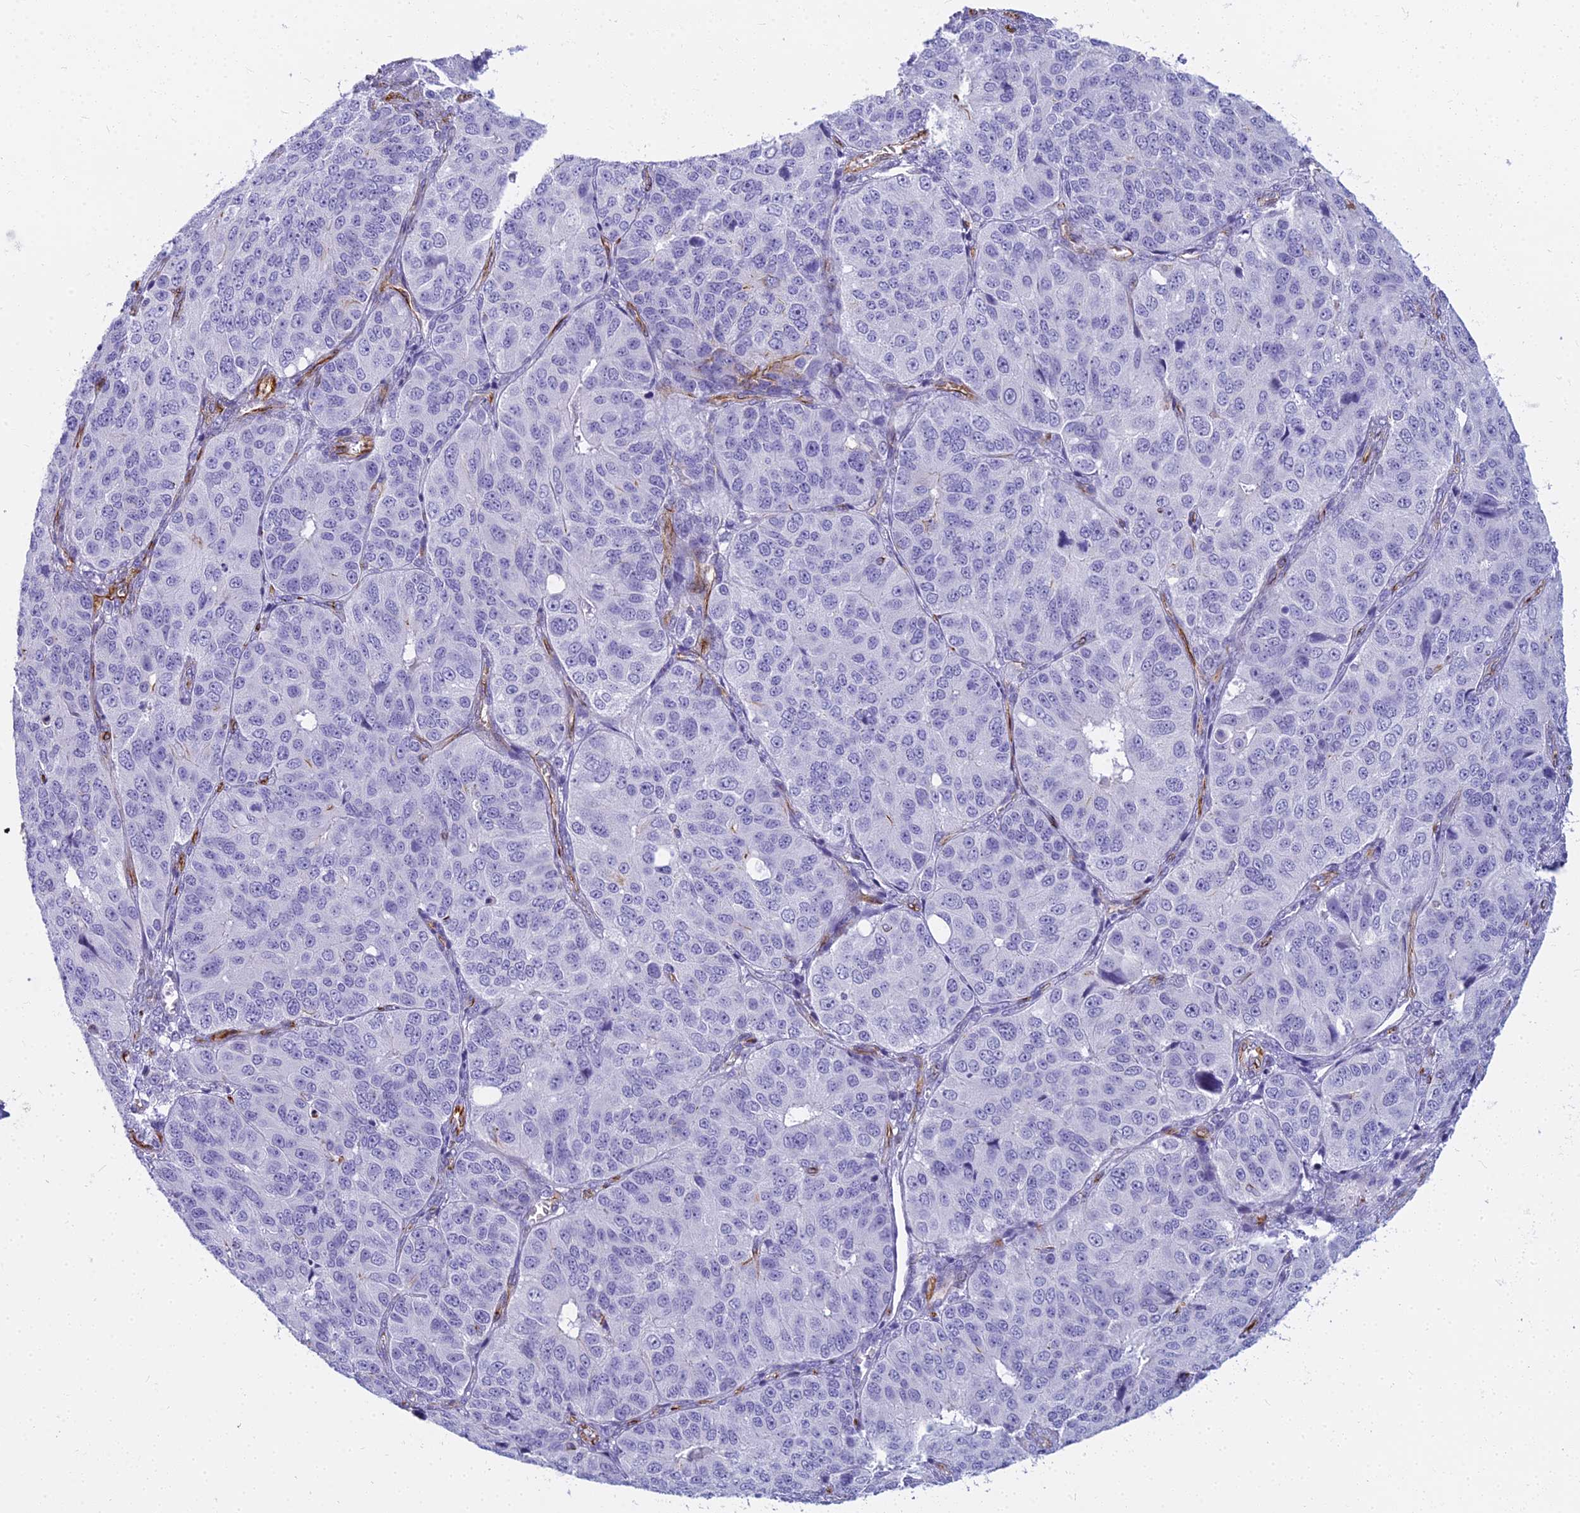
{"staining": {"intensity": "negative", "quantity": "none", "location": "none"}, "tissue": "ovarian cancer", "cell_type": "Tumor cells", "image_type": "cancer", "snomed": [{"axis": "morphology", "description": "Carcinoma, endometroid"}, {"axis": "topography", "description": "Ovary"}], "caption": "High magnification brightfield microscopy of ovarian endometroid carcinoma stained with DAB (3,3'-diaminobenzidine) (brown) and counterstained with hematoxylin (blue): tumor cells show no significant positivity.", "gene": "EVI2A", "patient": {"sex": "female", "age": 51}}